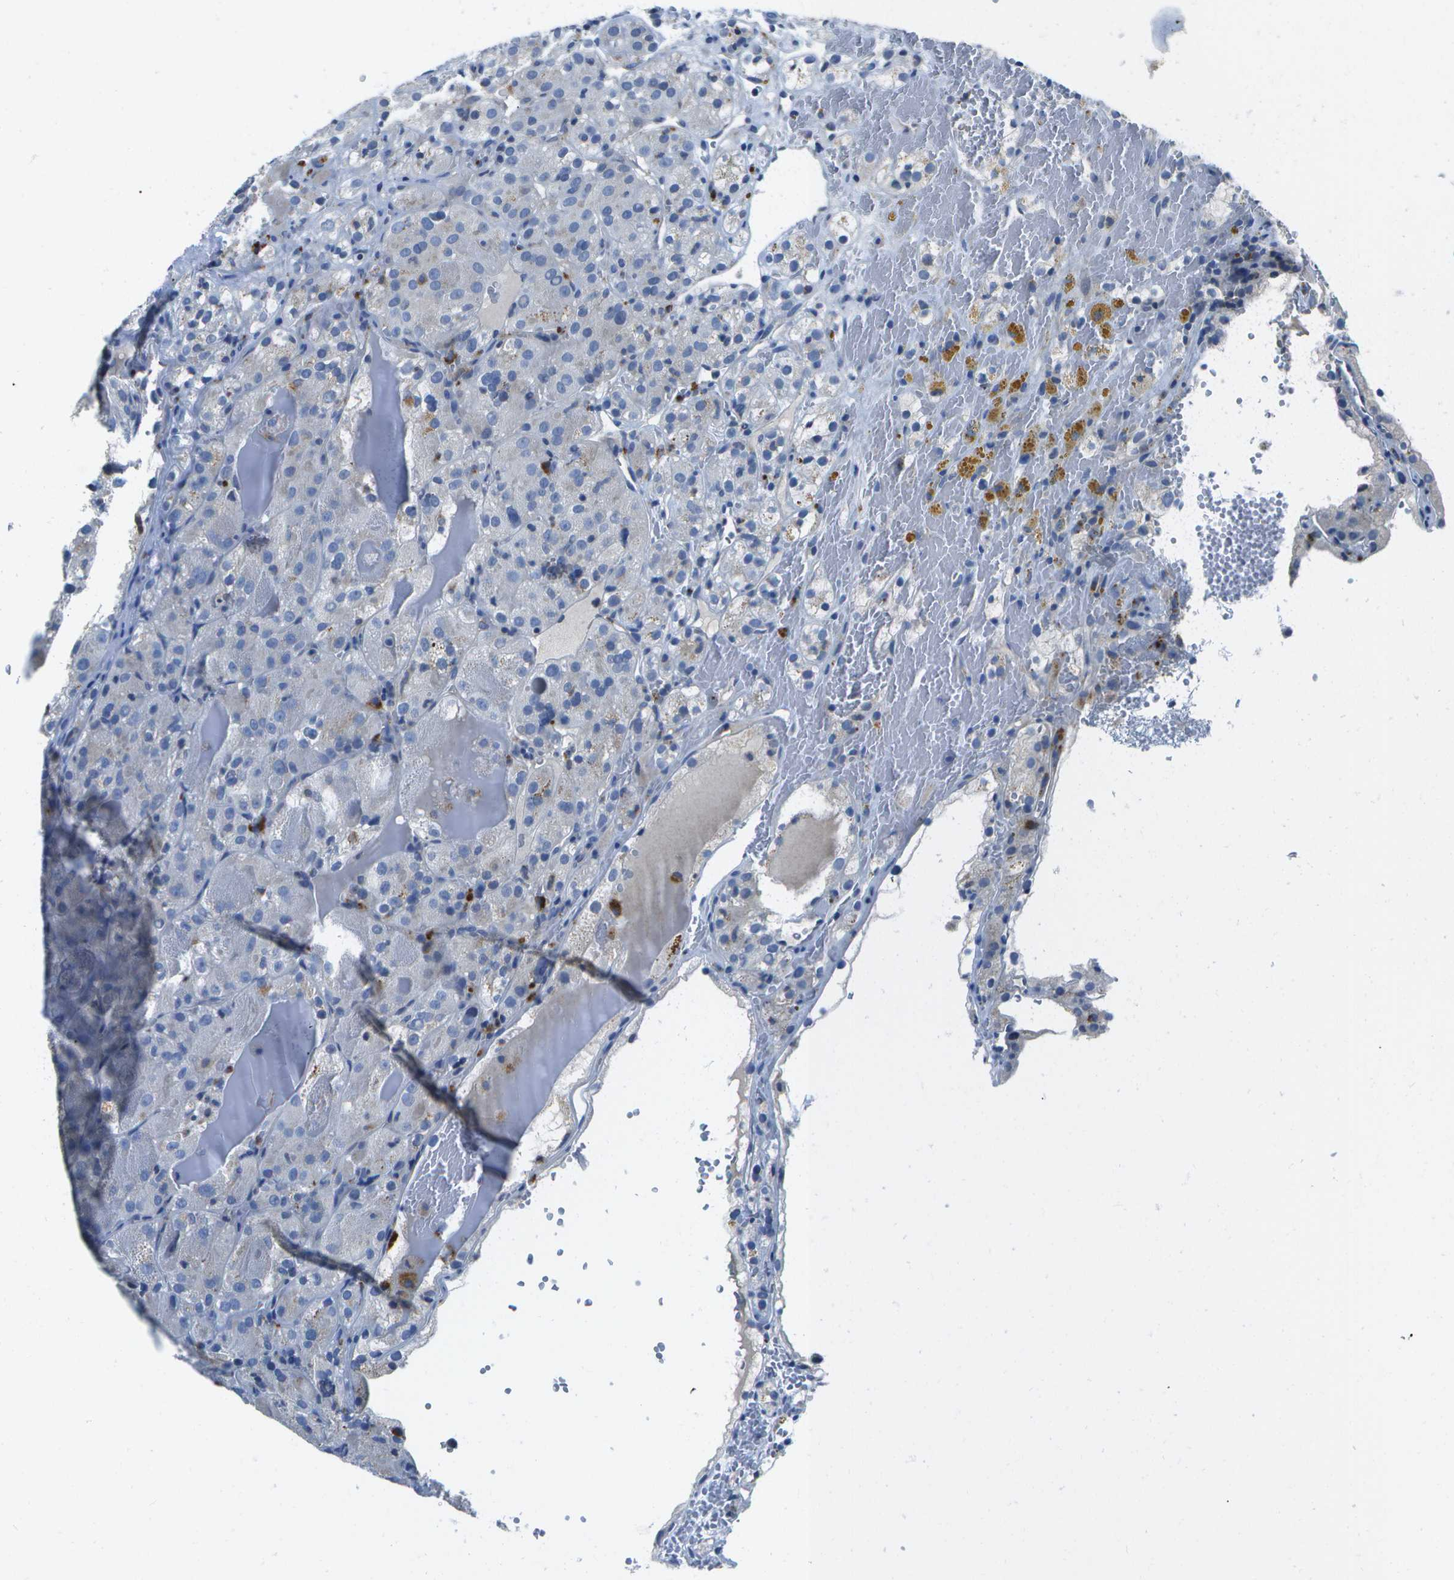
{"staining": {"intensity": "negative", "quantity": "none", "location": "none"}, "tissue": "renal cancer", "cell_type": "Tumor cells", "image_type": "cancer", "snomed": [{"axis": "morphology", "description": "Normal tissue, NOS"}, {"axis": "morphology", "description": "Adenocarcinoma, NOS"}, {"axis": "topography", "description": "Kidney"}], "caption": "Renal cancer was stained to show a protein in brown. There is no significant positivity in tumor cells. (DAB (3,3'-diaminobenzidine) IHC visualized using brightfield microscopy, high magnification).", "gene": "DCT", "patient": {"sex": "male", "age": 61}}